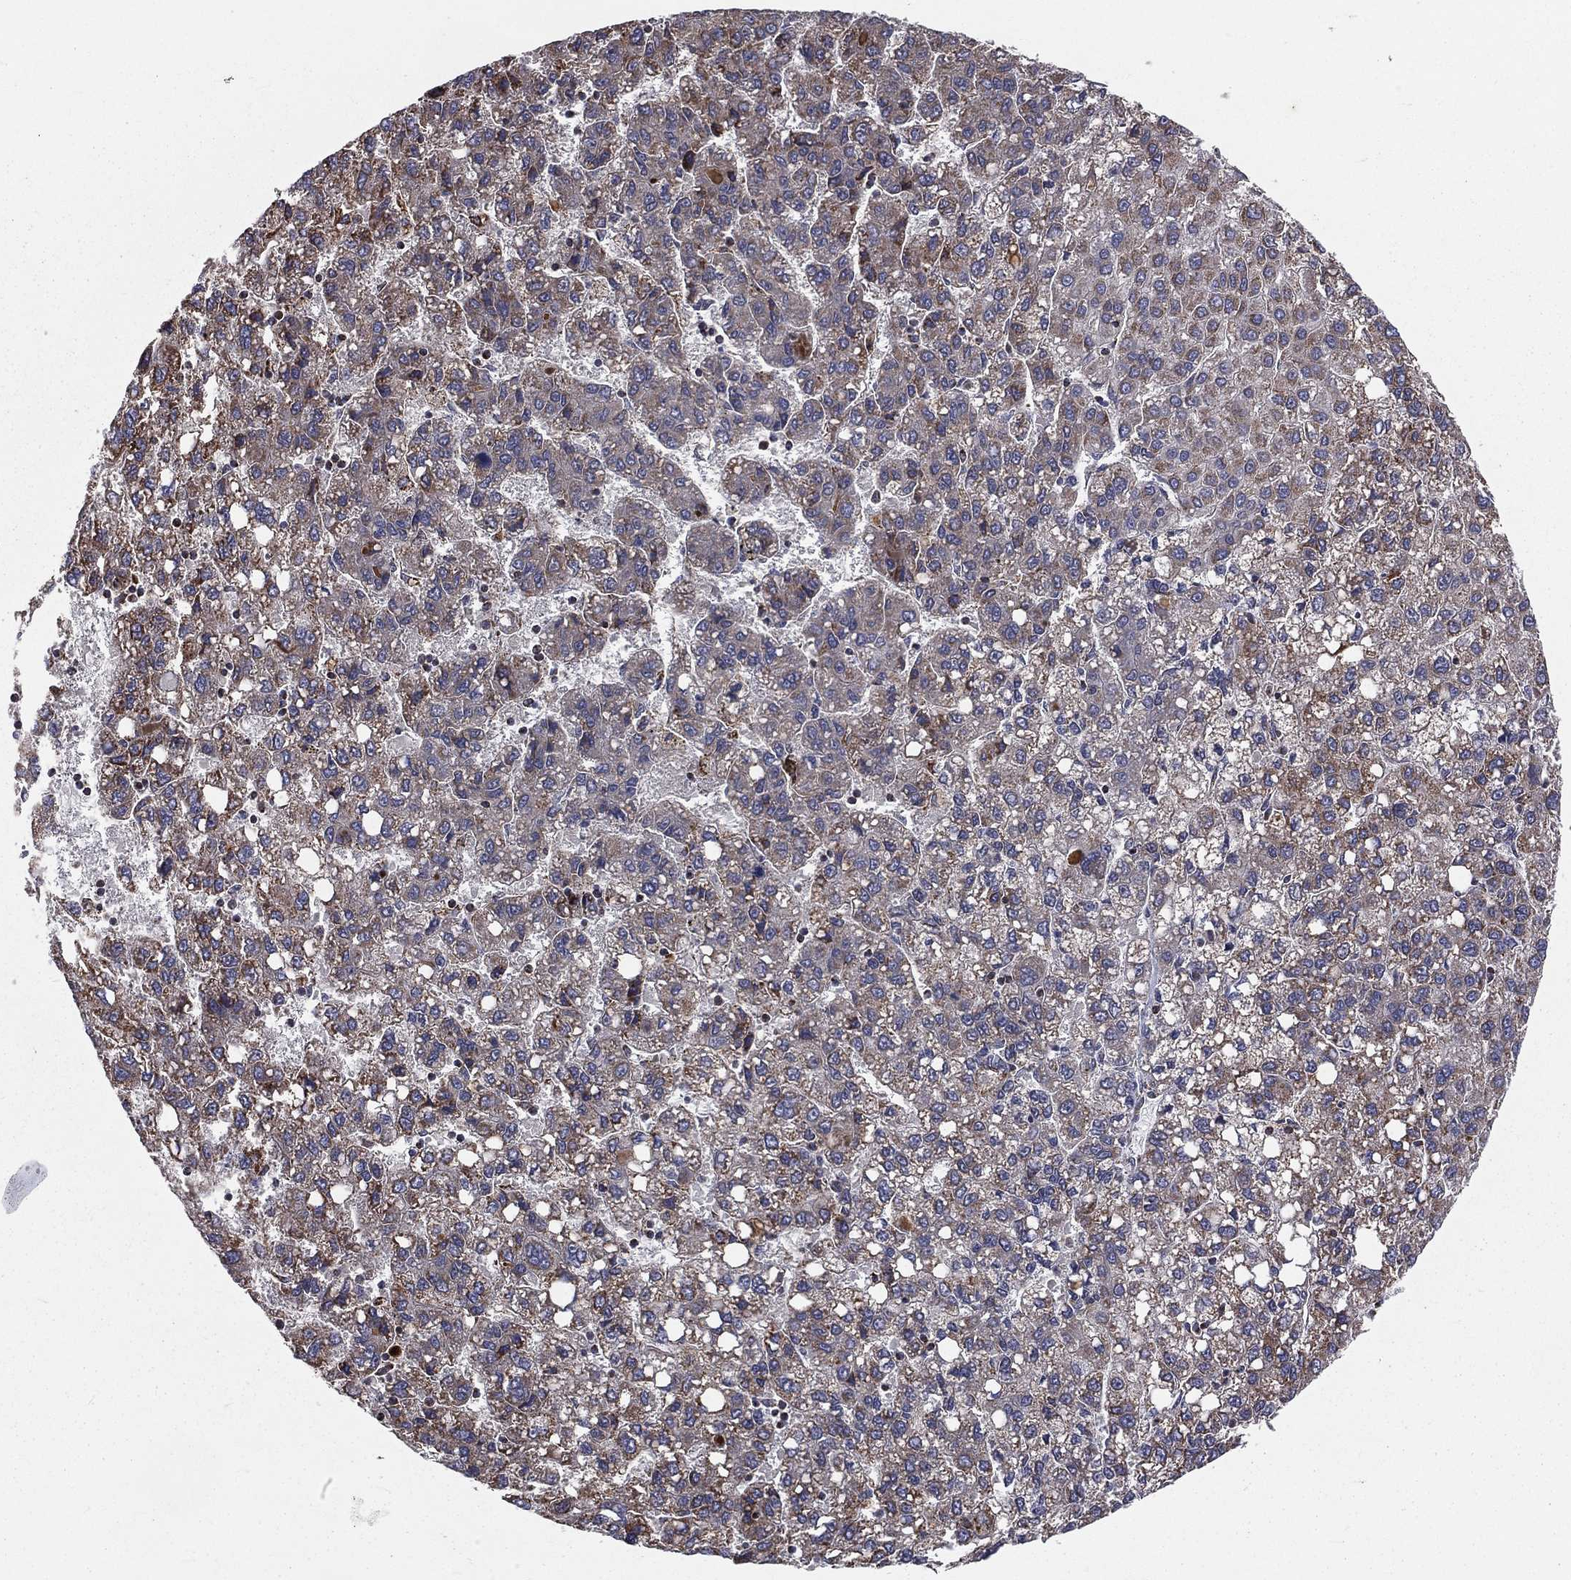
{"staining": {"intensity": "moderate", "quantity": "25%-75%", "location": "cytoplasmic/membranous"}, "tissue": "liver cancer", "cell_type": "Tumor cells", "image_type": "cancer", "snomed": [{"axis": "morphology", "description": "Carcinoma, Hepatocellular, NOS"}, {"axis": "topography", "description": "Liver"}], "caption": "Moderate cytoplasmic/membranous staining is appreciated in approximately 25%-75% of tumor cells in liver cancer (hepatocellular carcinoma). (DAB IHC with brightfield microscopy, high magnification).", "gene": "GPD1", "patient": {"sex": "female", "age": 82}}